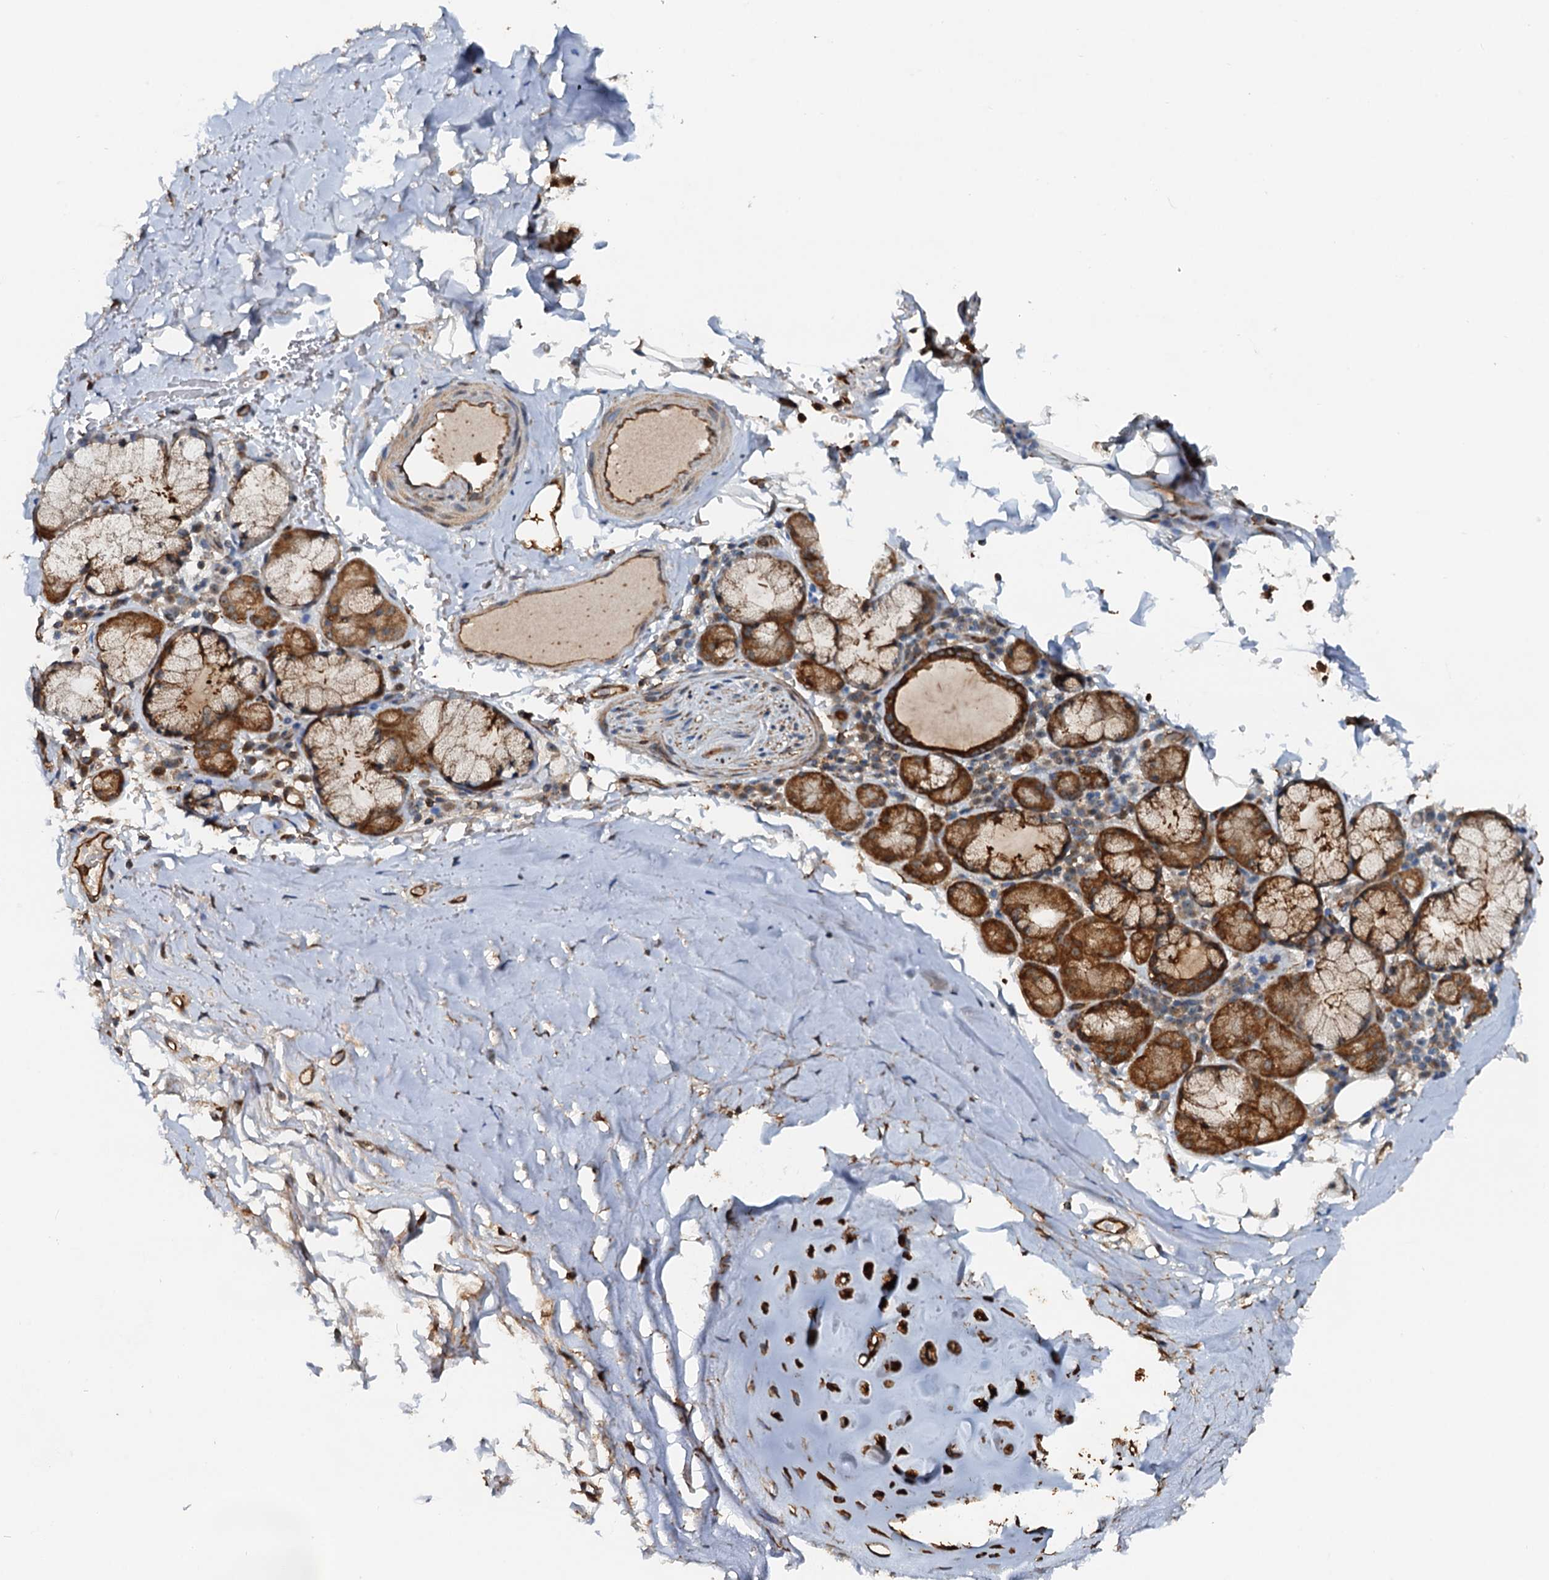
{"staining": {"intensity": "moderate", "quantity": ">75%", "location": "cytoplasmic/membranous,nuclear"}, "tissue": "adipose tissue", "cell_type": "Adipocytes", "image_type": "normal", "snomed": [{"axis": "morphology", "description": "Normal tissue, NOS"}, {"axis": "topography", "description": "Lymph node"}, {"axis": "topography", "description": "Bronchus"}], "caption": "Moderate cytoplasmic/membranous,nuclear protein staining is seen in about >75% of adipocytes in adipose tissue.", "gene": "USP6NL", "patient": {"sex": "male", "age": 63}}